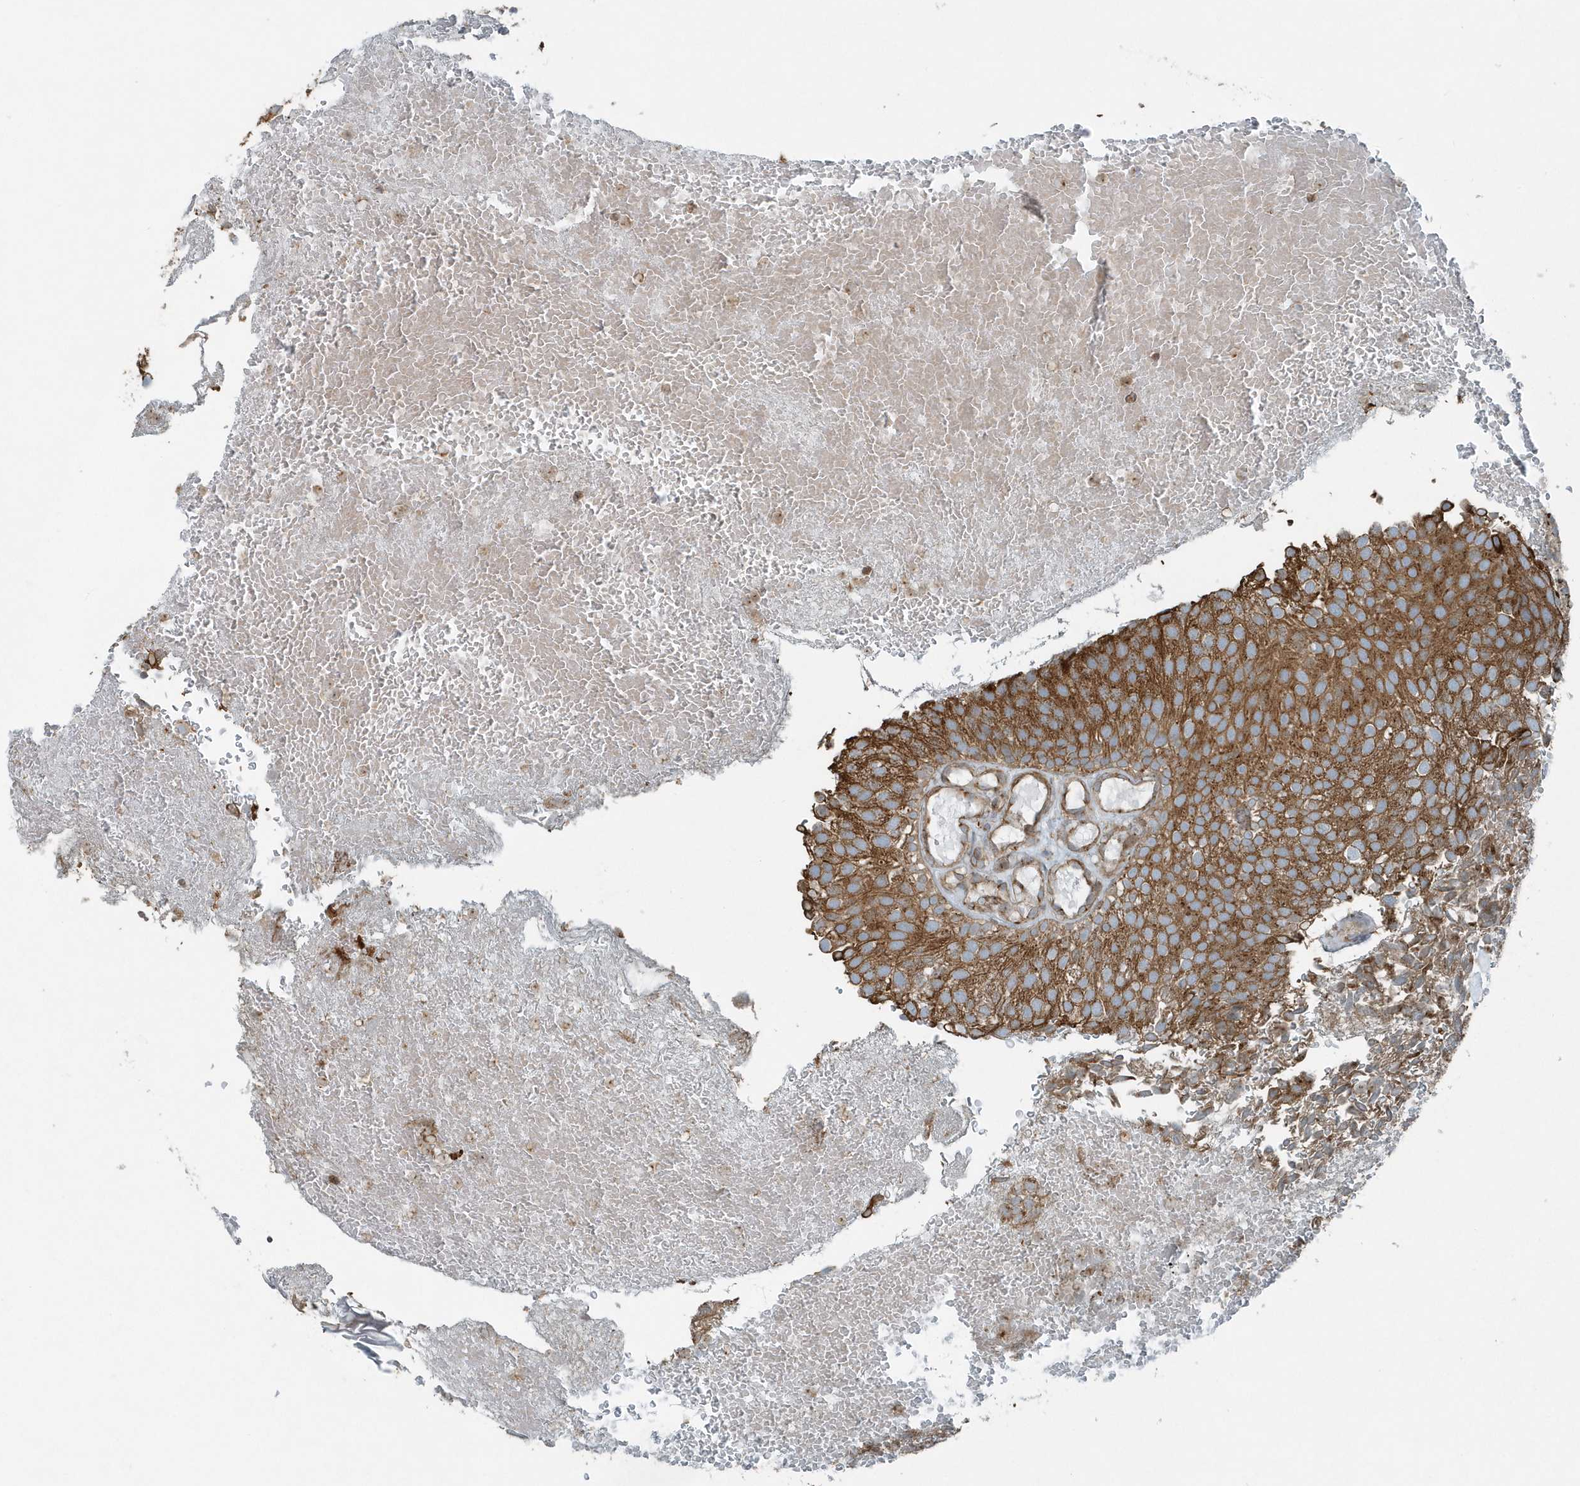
{"staining": {"intensity": "moderate", "quantity": ">75%", "location": "cytoplasmic/membranous"}, "tissue": "urothelial cancer", "cell_type": "Tumor cells", "image_type": "cancer", "snomed": [{"axis": "morphology", "description": "Urothelial carcinoma, Low grade"}, {"axis": "topography", "description": "Urinary bladder"}], "caption": "Protein expression analysis of human low-grade urothelial carcinoma reveals moderate cytoplasmic/membranous staining in about >75% of tumor cells. Immunohistochemistry (ihc) stains the protein in brown and the nuclei are stained blue.", "gene": "GCC2", "patient": {"sex": "male", "age": 78}}